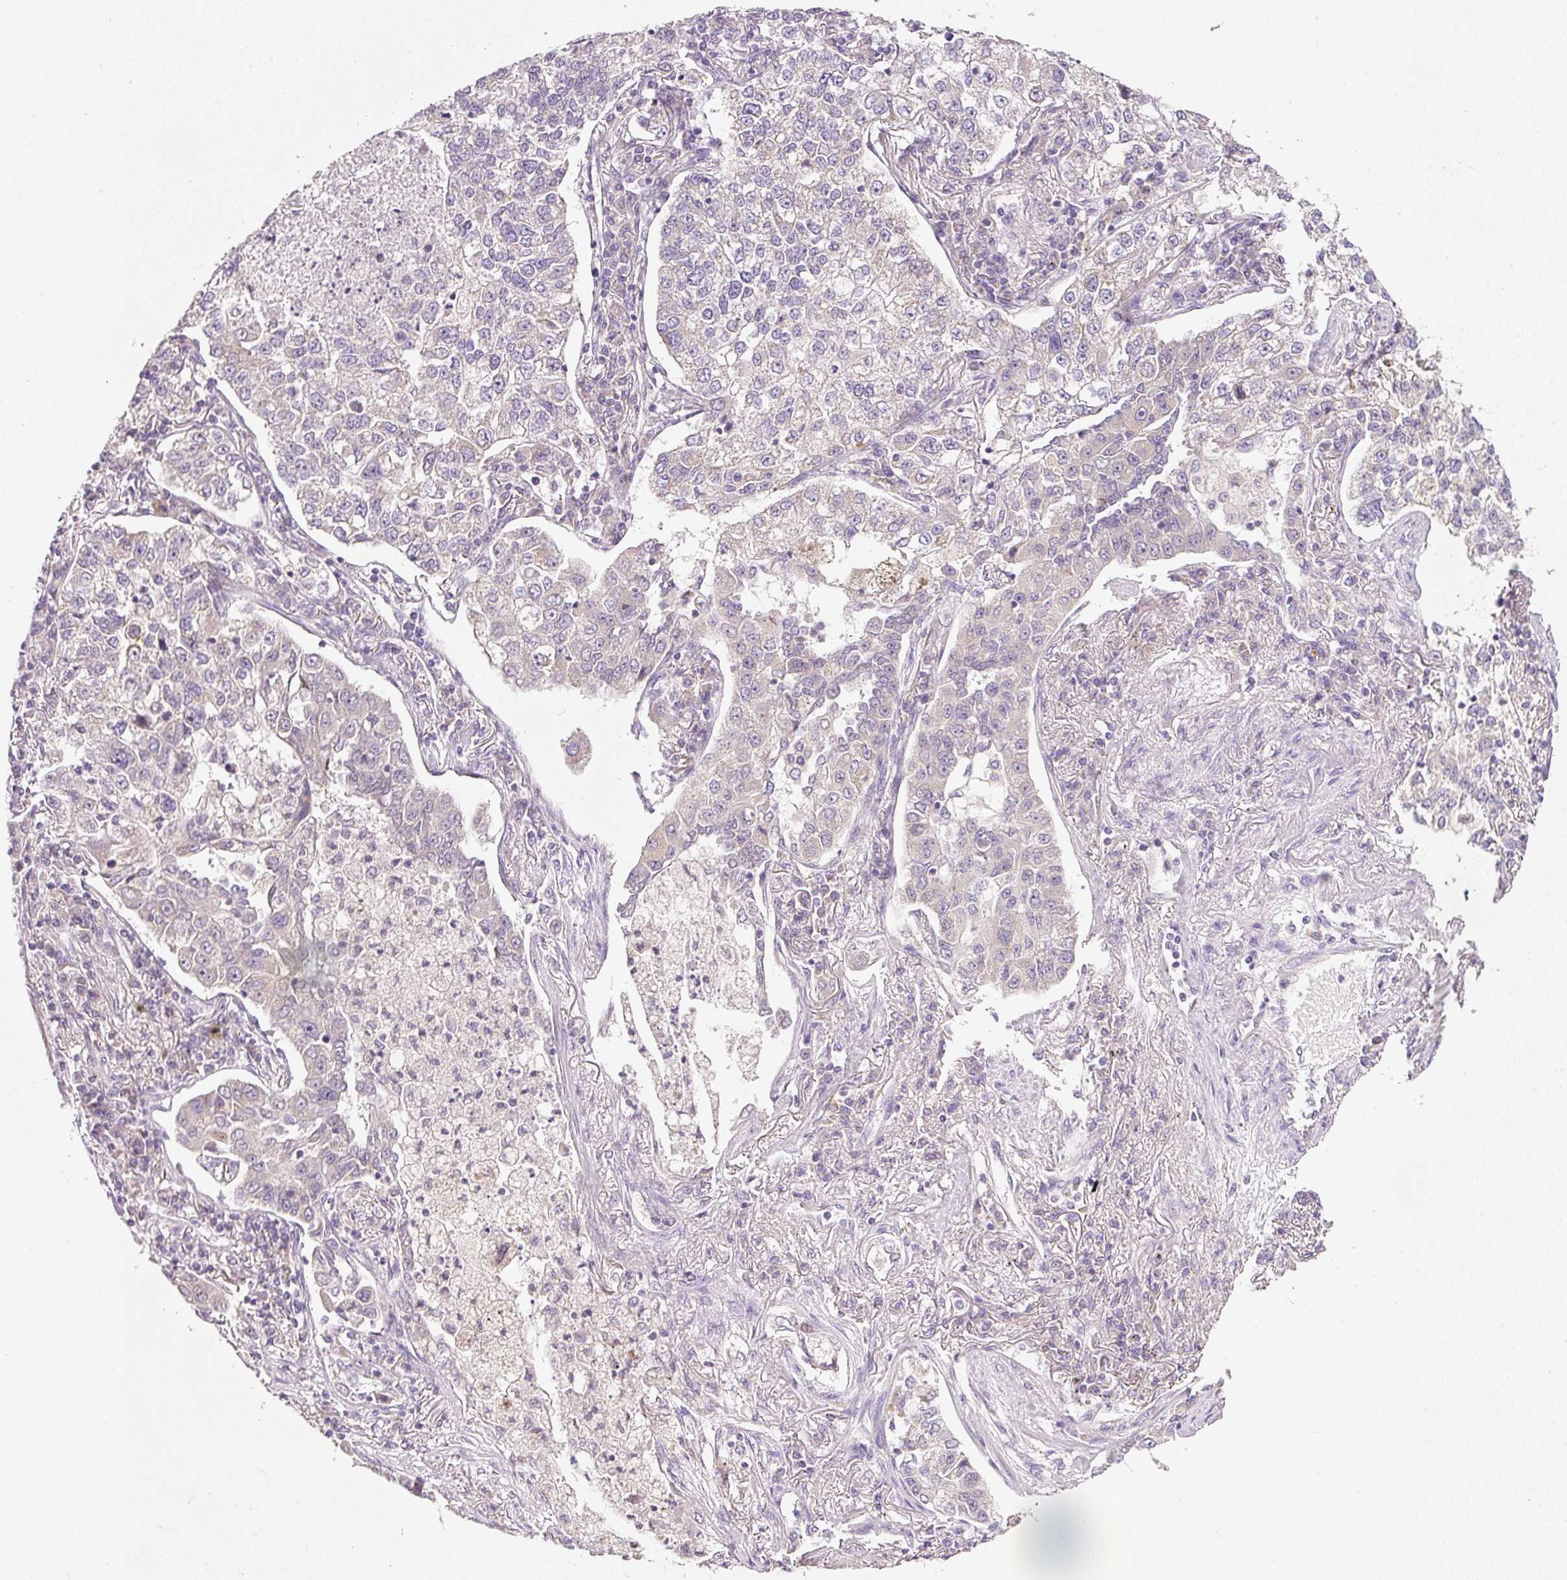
{"staining": {"intensity": "negative", "quantity": "none", "location": "none"}, "tissue": "lung cancer", "cell_type": "Tumor cells", "image_type": "cancer", "snomed": [{"axis": "morphology", "description": "Adenocarcinoma, NOS"}, {"axis": "topography", "description": "Lung"}], "caption": "Tumor cells are negative for brown protein staining in lung cancer (adenocarcinoma).", "gene": "FAM78B", "patient": {"sex": "male", "age": 49}}